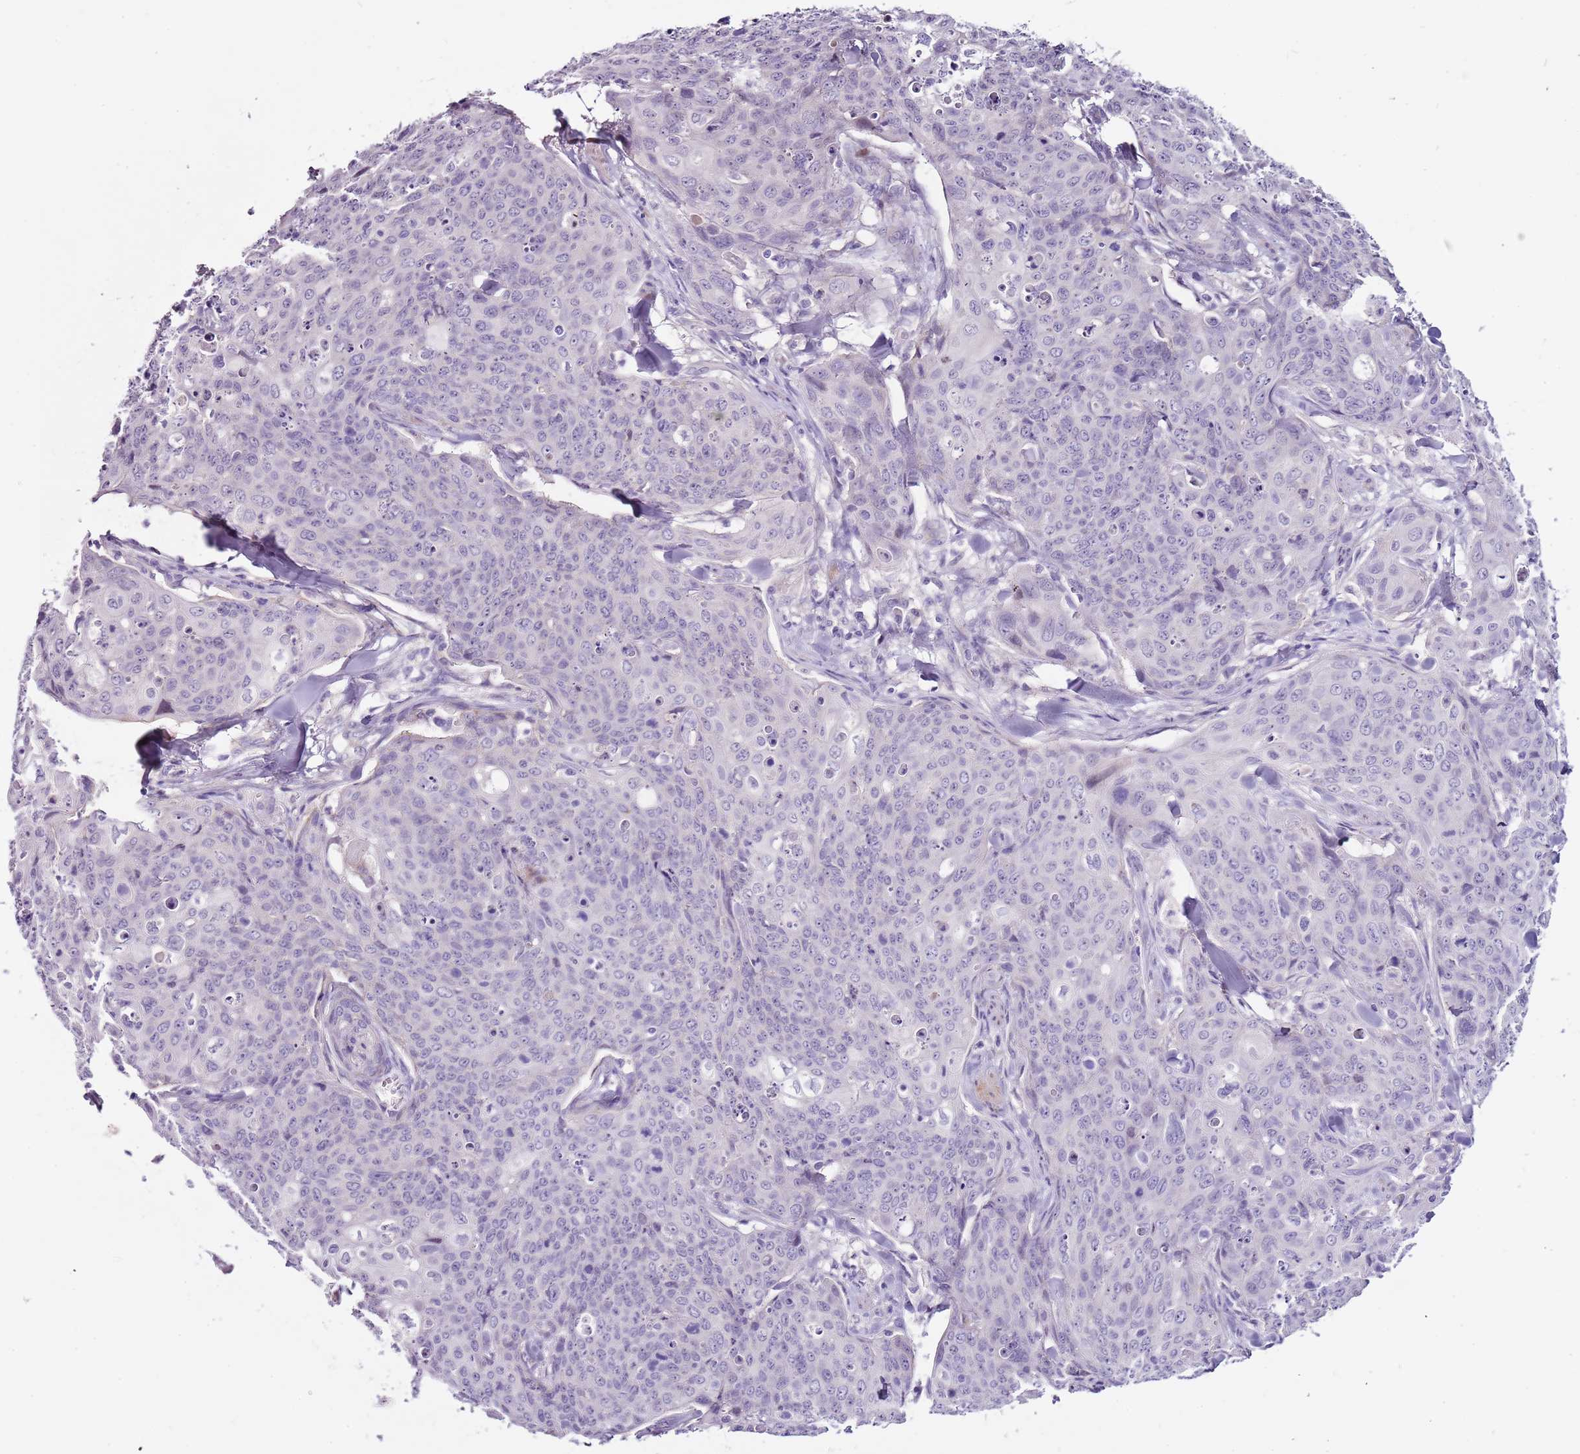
{"staining": {"intensity": "negative", "quantity": "none", "location": "none"}, "tissue": "skin cancer", "cell_type": "Tumor cells", "image_type": "cancer", "snomed": [{"axis": "morphology", "description": "Squamous cell carcinoma, NOS"}, {"axis": "topography", "description": "Skin"}, {"axis": "topography", "description": "Vulva"}], "caption": "Skin cancer (squamous cell carcinoma) was stained to show a protein in brown. There is no significant positivity in tumor cells.", "gene": "NKX2-3", "patient": {"sex": "female", "age": 85}}